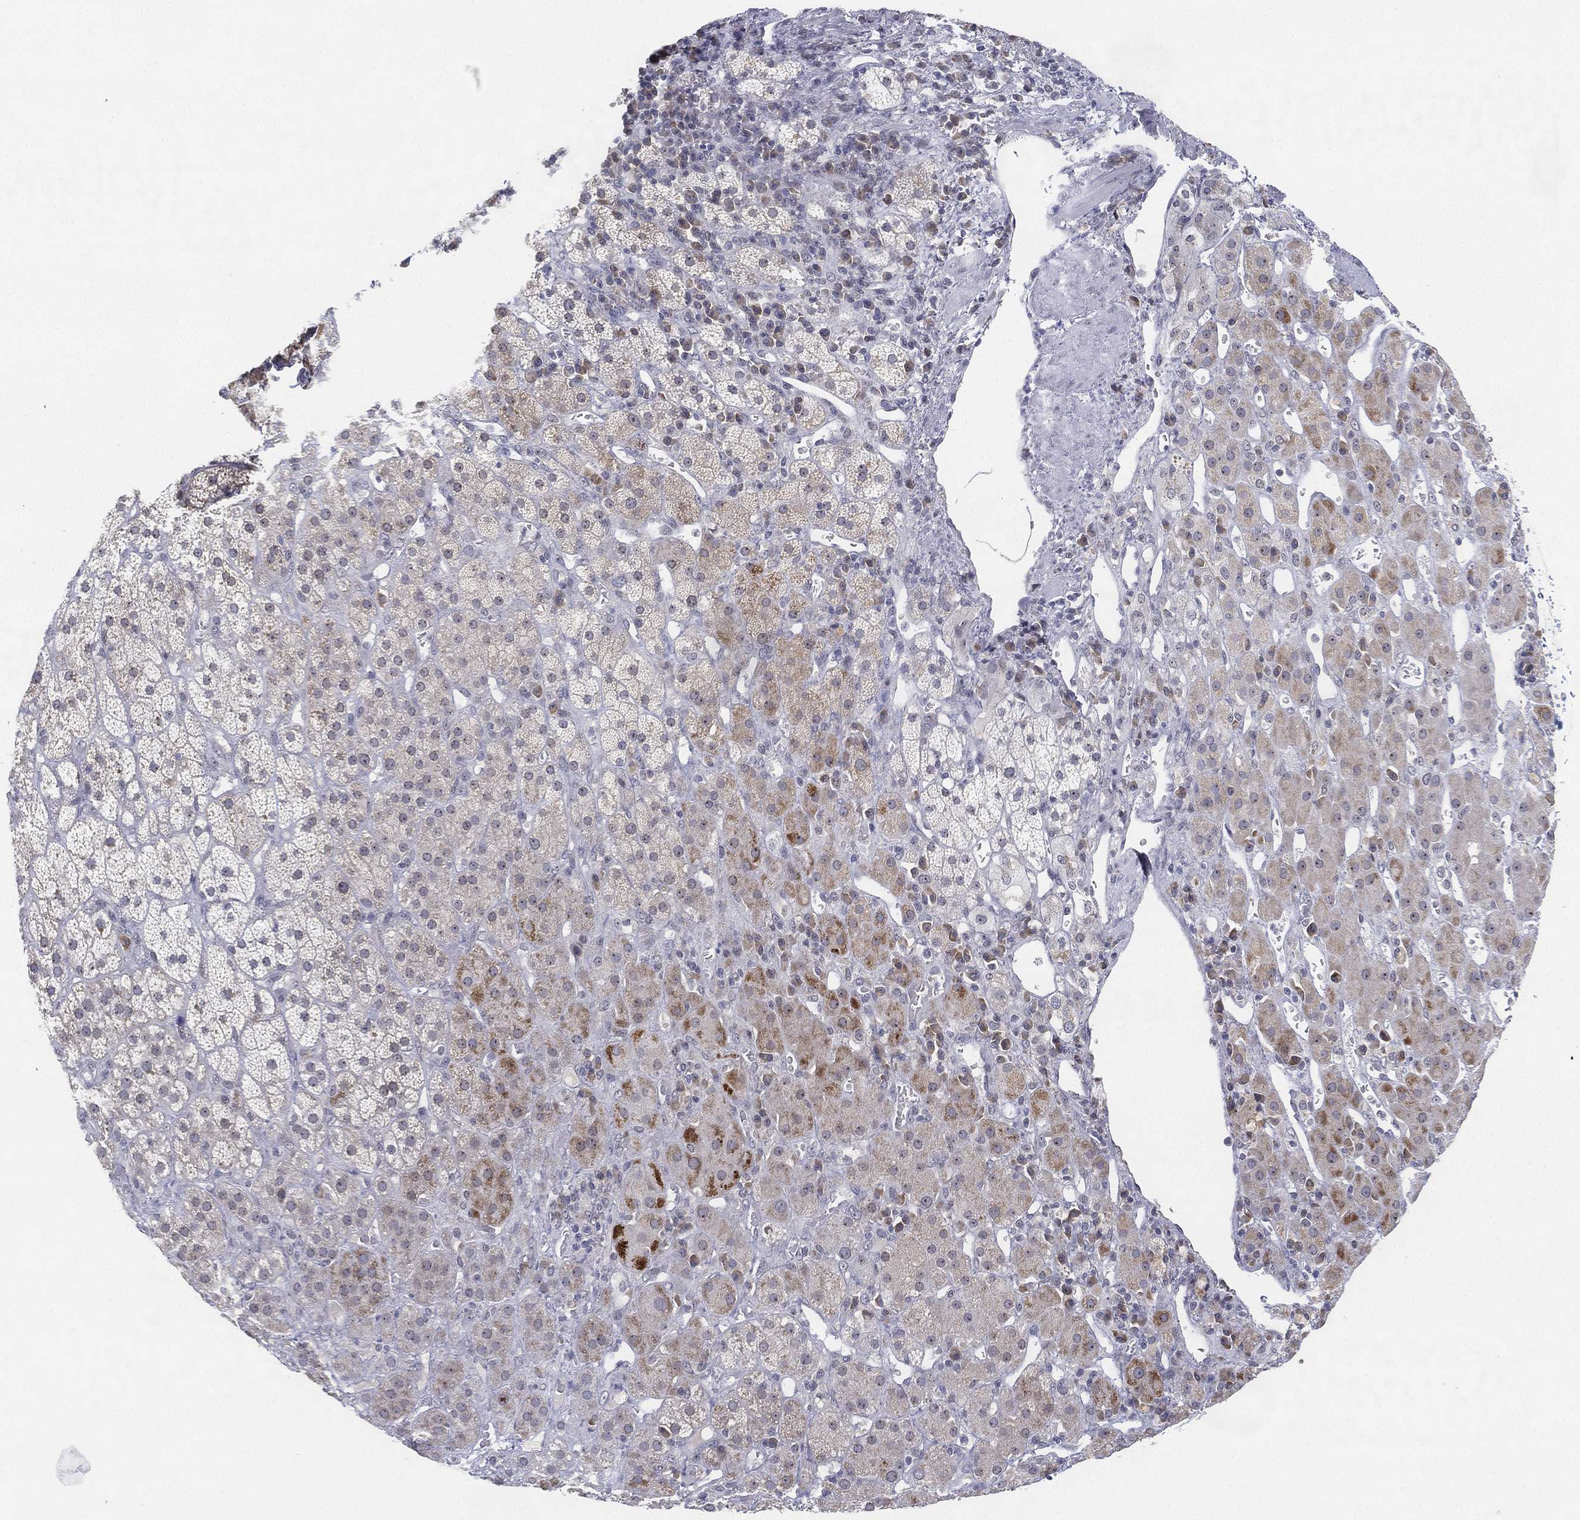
{"staining": {"intensity": "moderate", "quantity": "<25%", "location": "cytoplasmic/membranous"}, "tissue": "adrenal gland", "cell_type": "Glandular cells", "image_type": "normal", "snomed": [{"axis": "morphology", "description": "Normal tissue, NOS"}, {"axis": "topography", "description": "Adrenal gland"}], "caption": "A histopathology image showing moderate cytoplasmic/membranous positivity in about <25% of glandular cells in unremarkable adrenal gland, as visualized by brown immunohistochemical staining.", "gene": "MS4A8", "patient": {"sex": "male", "age": 70}}